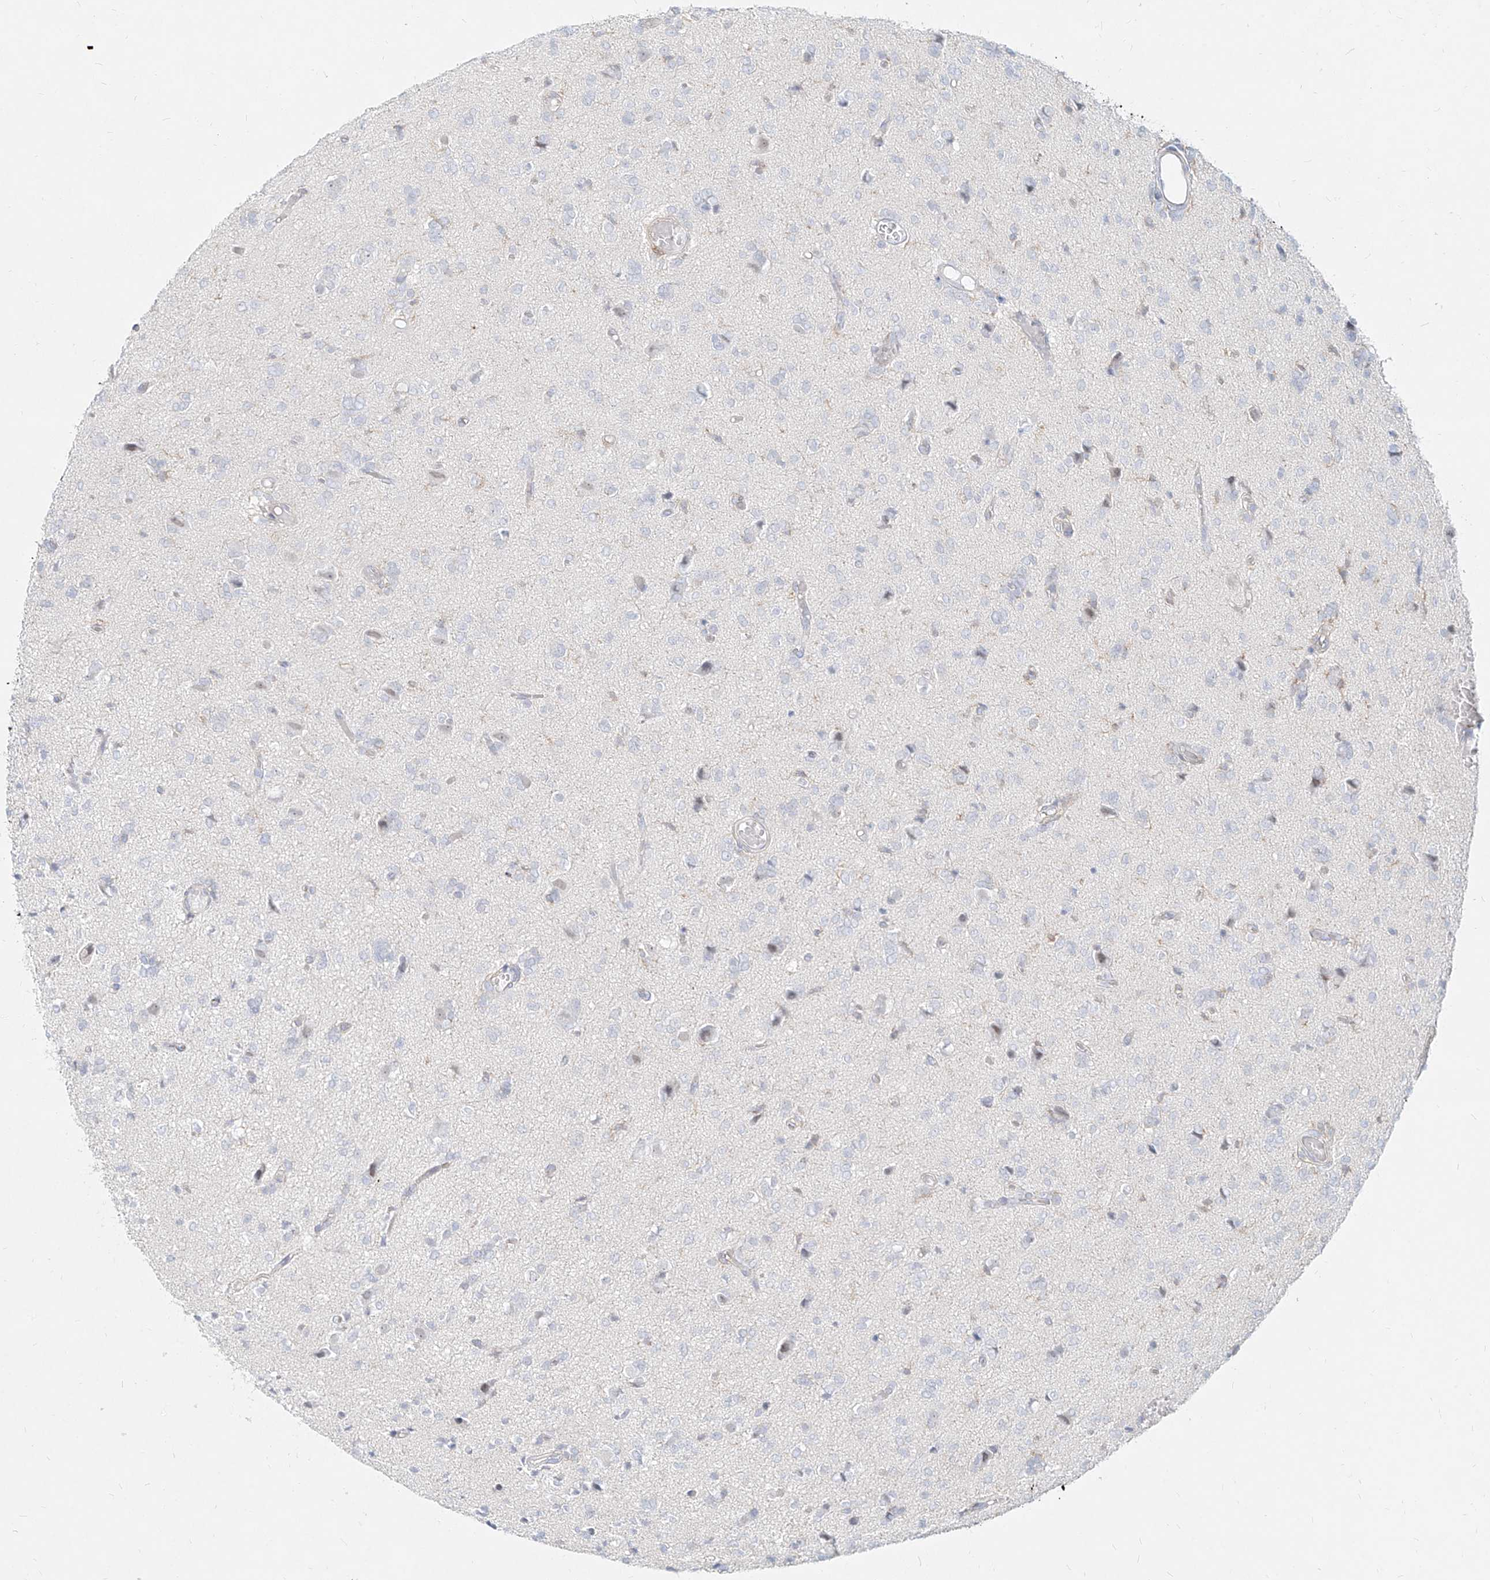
{"staining": {"intensity": "negative", "quantity": "none", "location": "none"}, "tissue": "glioma", "cell_type": "Tumor cells", "image_type": "cancer", "snomed": [{"axis": "morphology", "description": "Glioma, malignant, High grade"}, {"axis": "topography", "description": "Brain"}], "caption": "Immunohistochemistry micrograph of glioma stained for a protein (brown), which reveals no positivity in tumor cells.", "gene": "SLC2A12", "patient": {"sex": "female", "age": 59}}